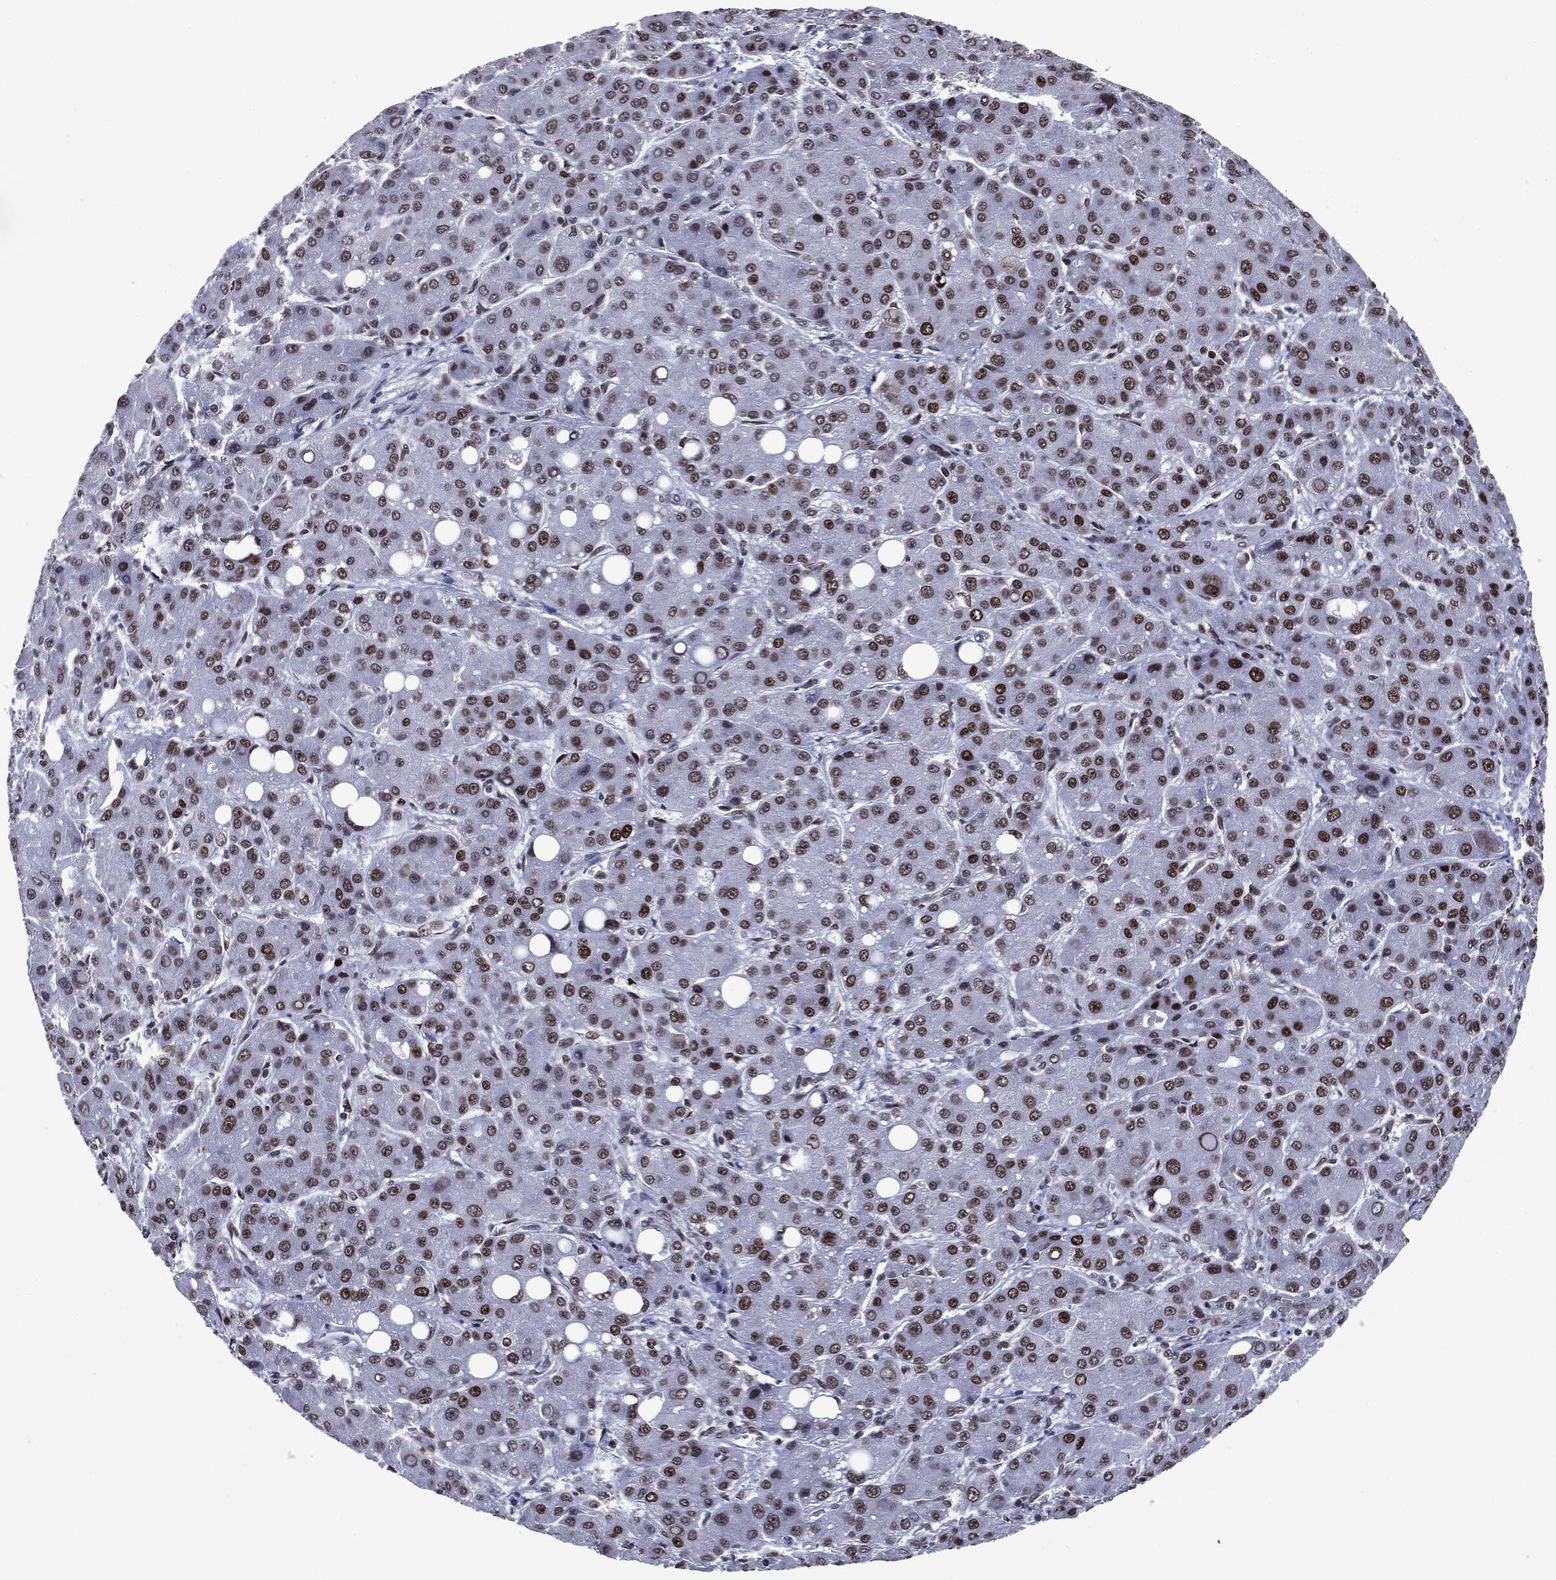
{"staining": {"intensity": "strong", "quantity": ">75%", "location": "nuclear"}, "tissue": "liver cancer", "cell_type": "Tumor cells", "image_type": "cancer", "snomed": [{"axis": "morphology", "description": "Carcinoma, Hepatocellular, NOS"}, {"axis": "topography", "description": "Liver"}], "caption": "This is a micrograph of IHC staining of liver hepatocellular carcinoma, which shows strong staining in the nuclear of tumor cells.", "gene": "MSH2", "patient": {"sex": "male", "age": 55}}